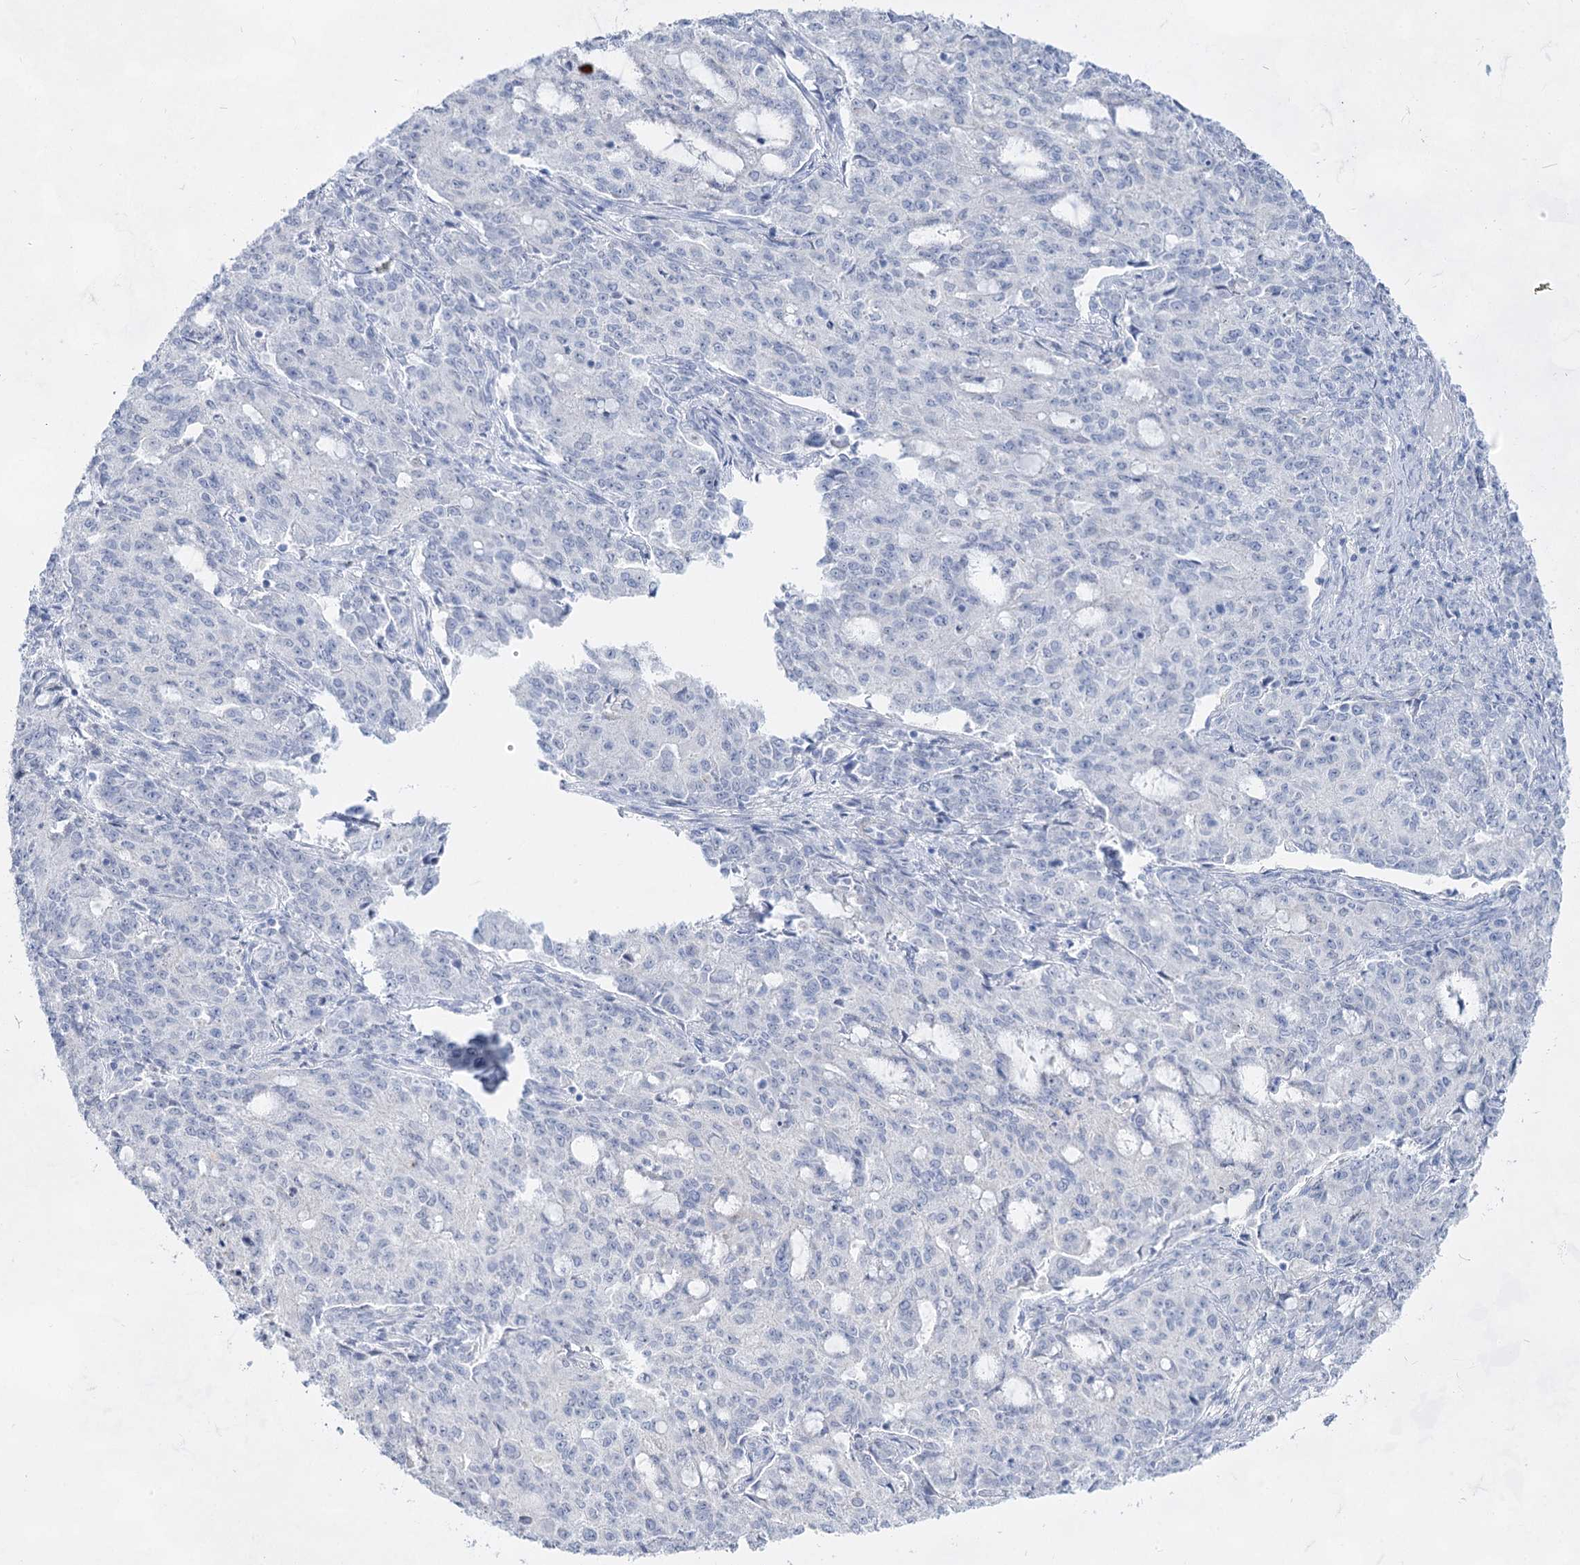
{"staining": {"intensity": "negative", "quantity": "none", "location": "none"}, "tissue": "endometrial cancer", "cell_type": "Tumor cells", "image_type": "cancer", "snomed": [{"axis": "morphology", "description": "Adenocarcinoma, NOS"}, {"axis": "topography", "description": "Endometrium"}], "caption": "The photomicrograph reveals no significant staining in tumor cells of endometrial adenocarcinoma.", "gene": "ACRV1", "patient": {"sex": "female", "age": 50}}